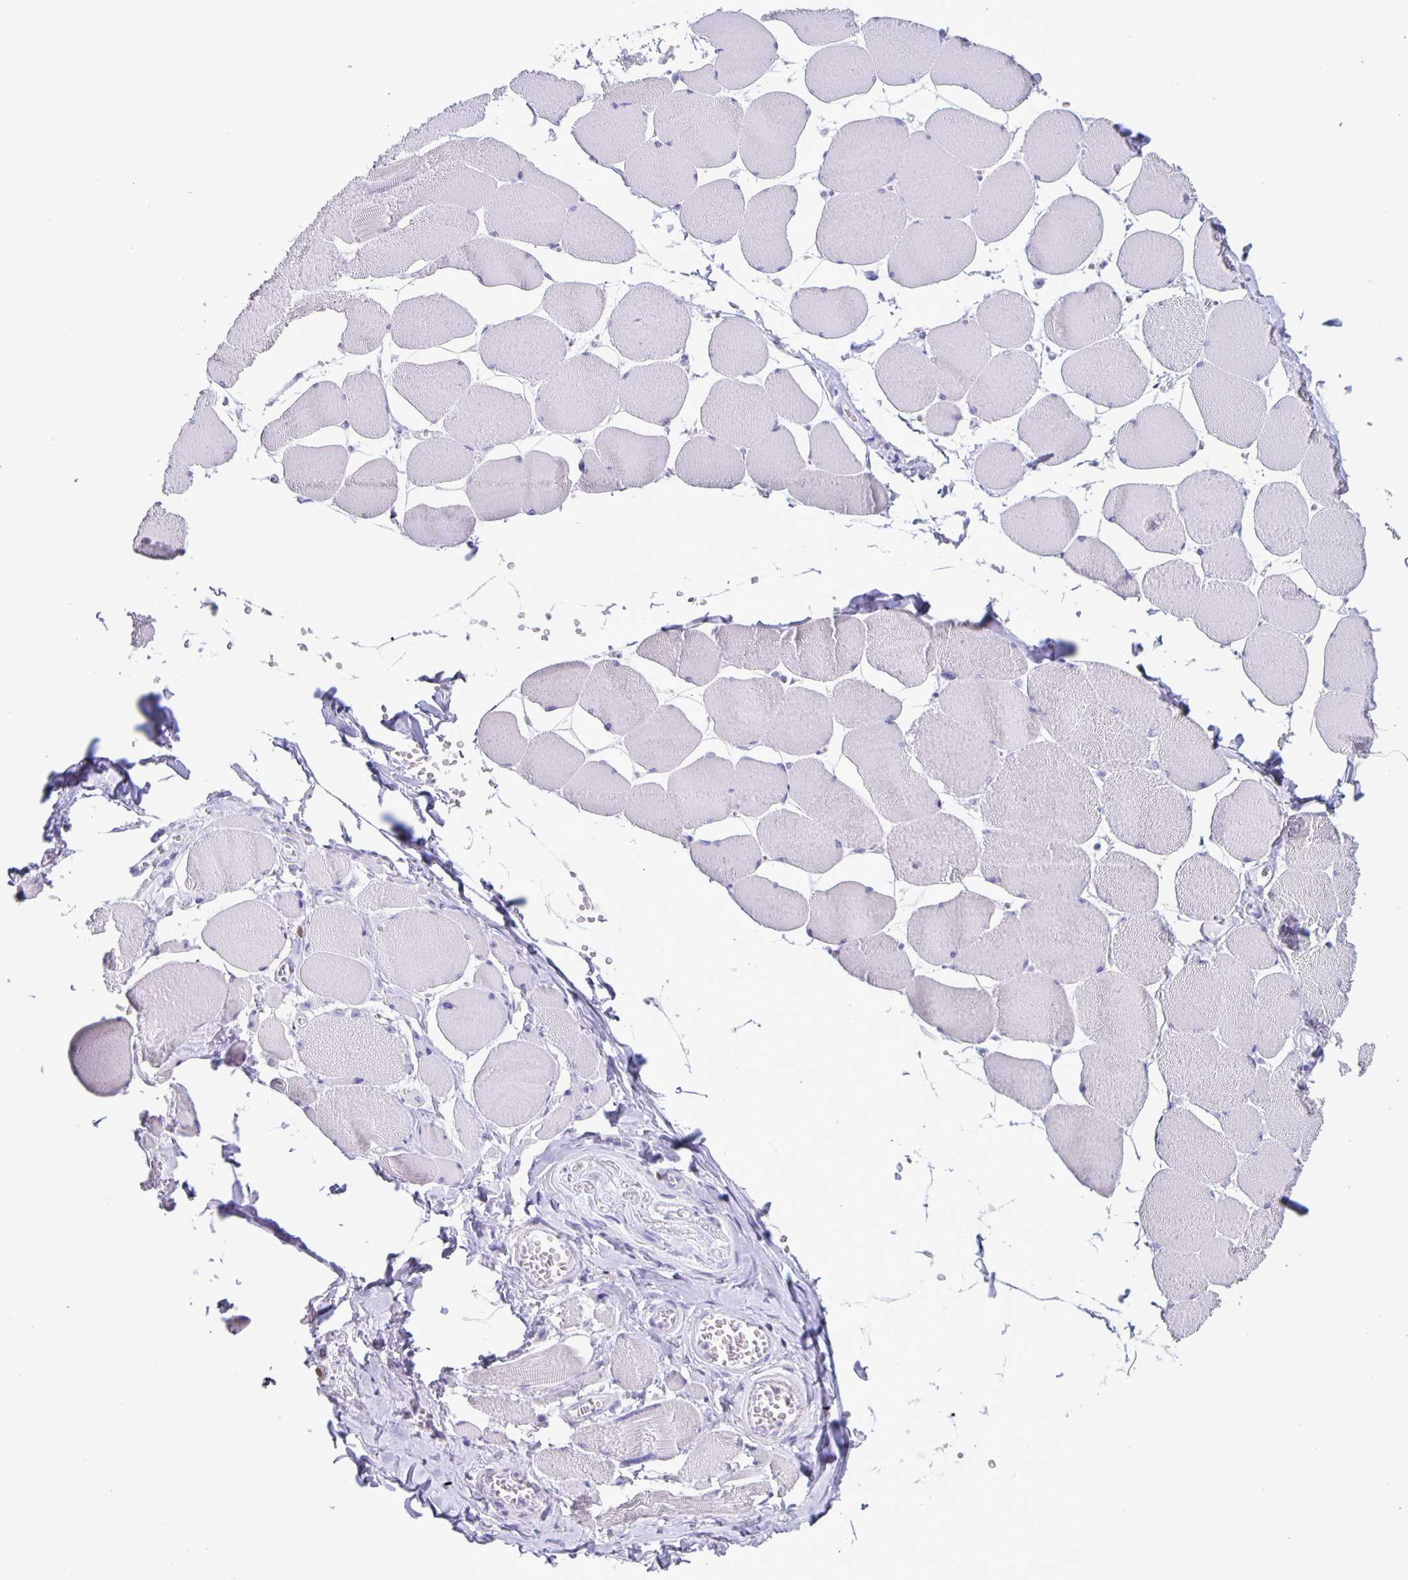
{"staining": {"intensity": "negative", "quantity": "none", "location": "none"}, "tissue": "skeletal muscle", "cell_type": "Myocytes", "image_type": "normal", "snomed": [{"axis": "morphology", "description": "Normal tissue, NOS"}, {"axis": "topography", "description": "Skeletal muscle"}], "caption": "DAB (3,3'-diaminobenzidine) immunohistochemical staining of unremarkable human skeletal muscle exhibits no significant expression in myocytes.", "gene": "SATB2", "patient": {"sex": "female", "age": 75}}